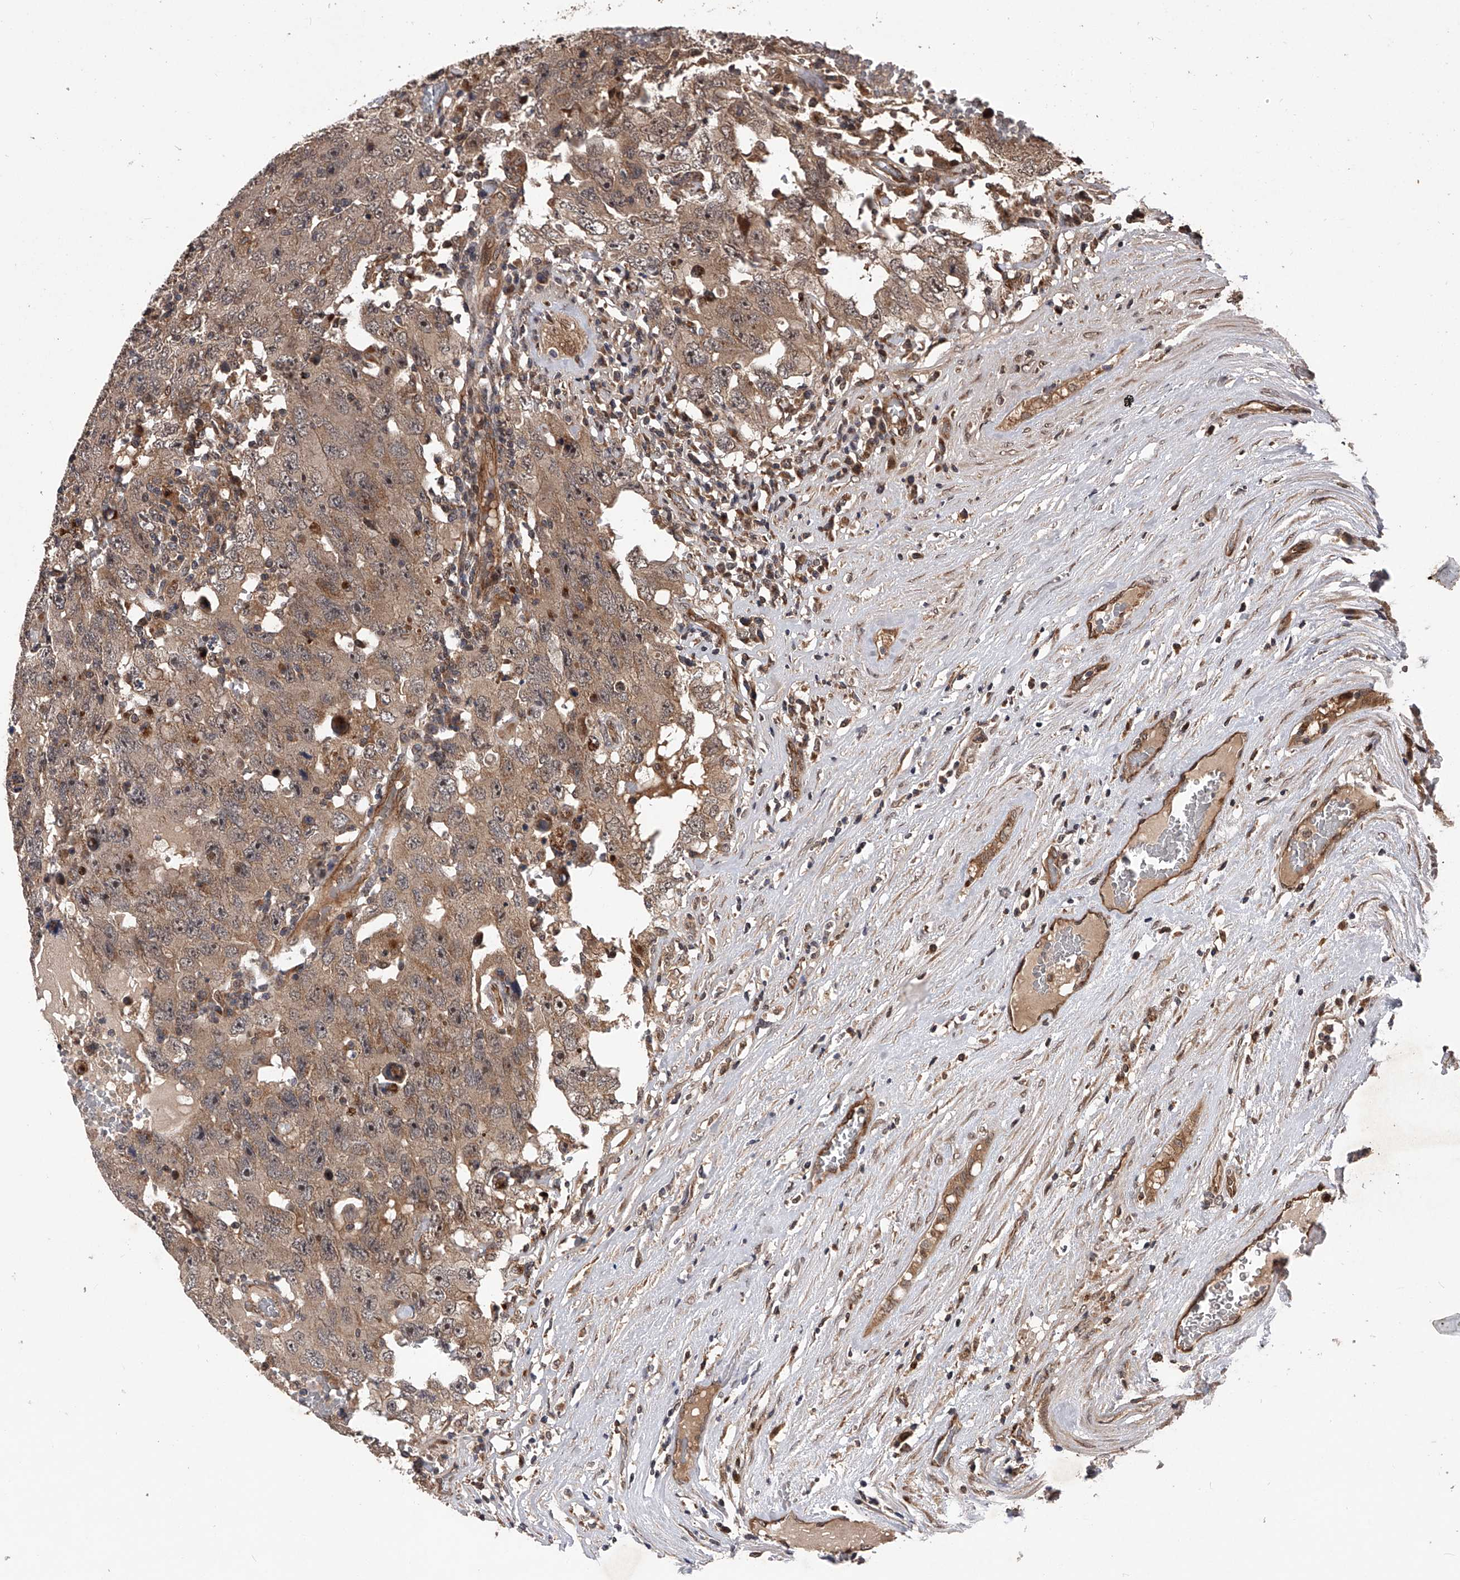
{"staining": {"intensity": "moderate", "quantity": ">75%", "location": "cytoplasmic/membranous"}, "tissue": "testis cancer", "cell_type": "Tumor cells", "image_type": "cancer", "snomed": [{"axis": "morphology", "description": "Carcinoma, Embryonal, NOS"}, {"axis": "topography", "description": "Testis"}], "caption": "The micrograph shows staining of testis cancer, revealing moderate cytoplasmic/membranous protein staining (brown color) within tumor cells.", "gene": "MAP3K11", "patient": {"sex": "male", "age": 26}}